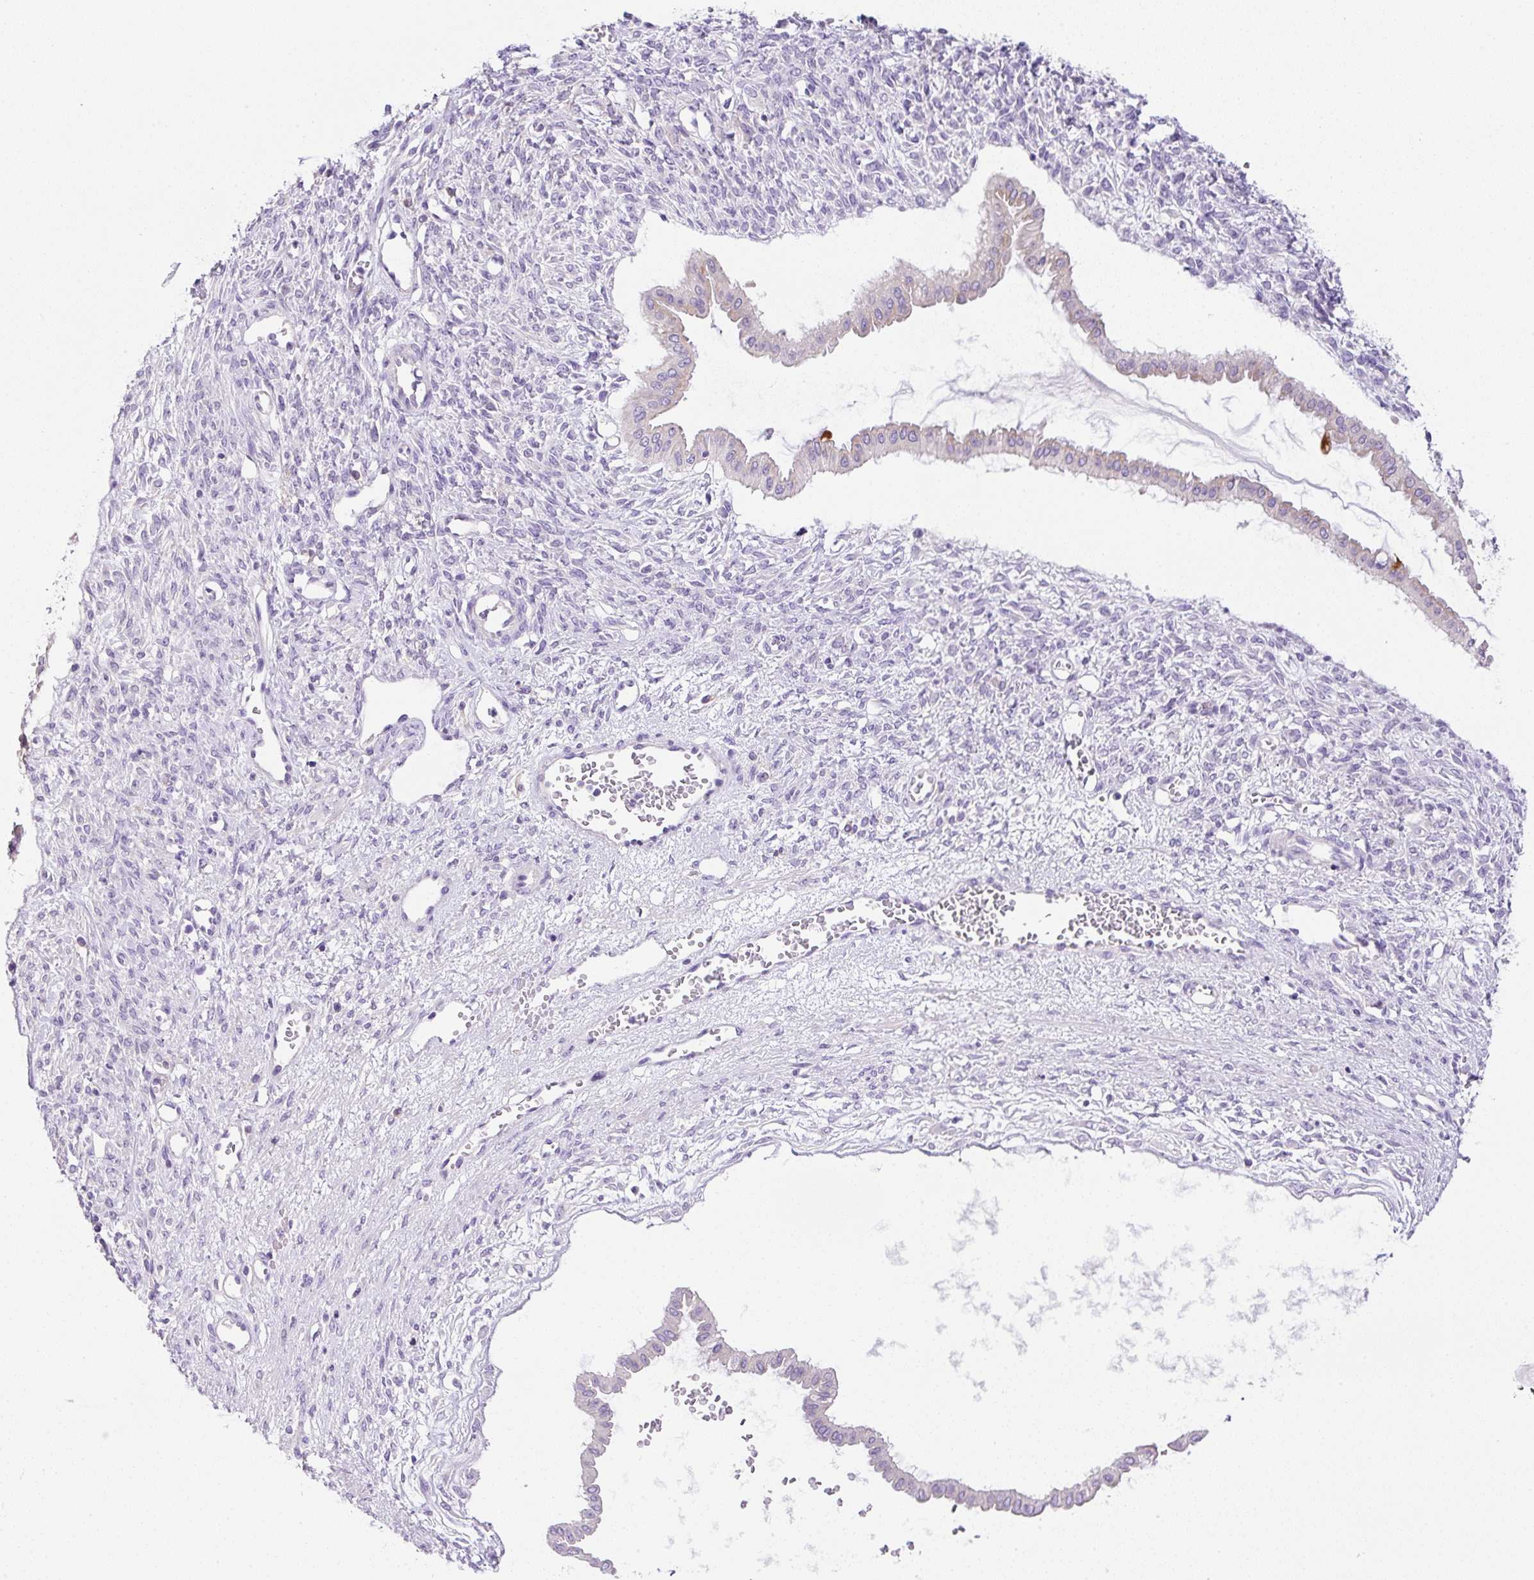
{"staining": {"intensity": "negative", "quantity": "none", "location": "none"}, "tissue": "ovarian cancer", "cell_type": "Tumor cells", "image_type": "cancer", "snomed": [{"axis": "morphology", "description": "Cystadenocarcinoma, mucinous, NOS"}, {"axis": "topography", "description": "Ovary"}], "caption": "This is an IHC image of ovarian cancer (mucinous cystadenocarcinoma). There is no positivity in tumor cells.", "gene": "NDST3", "patient": {"sex": "female", "age": 73}}